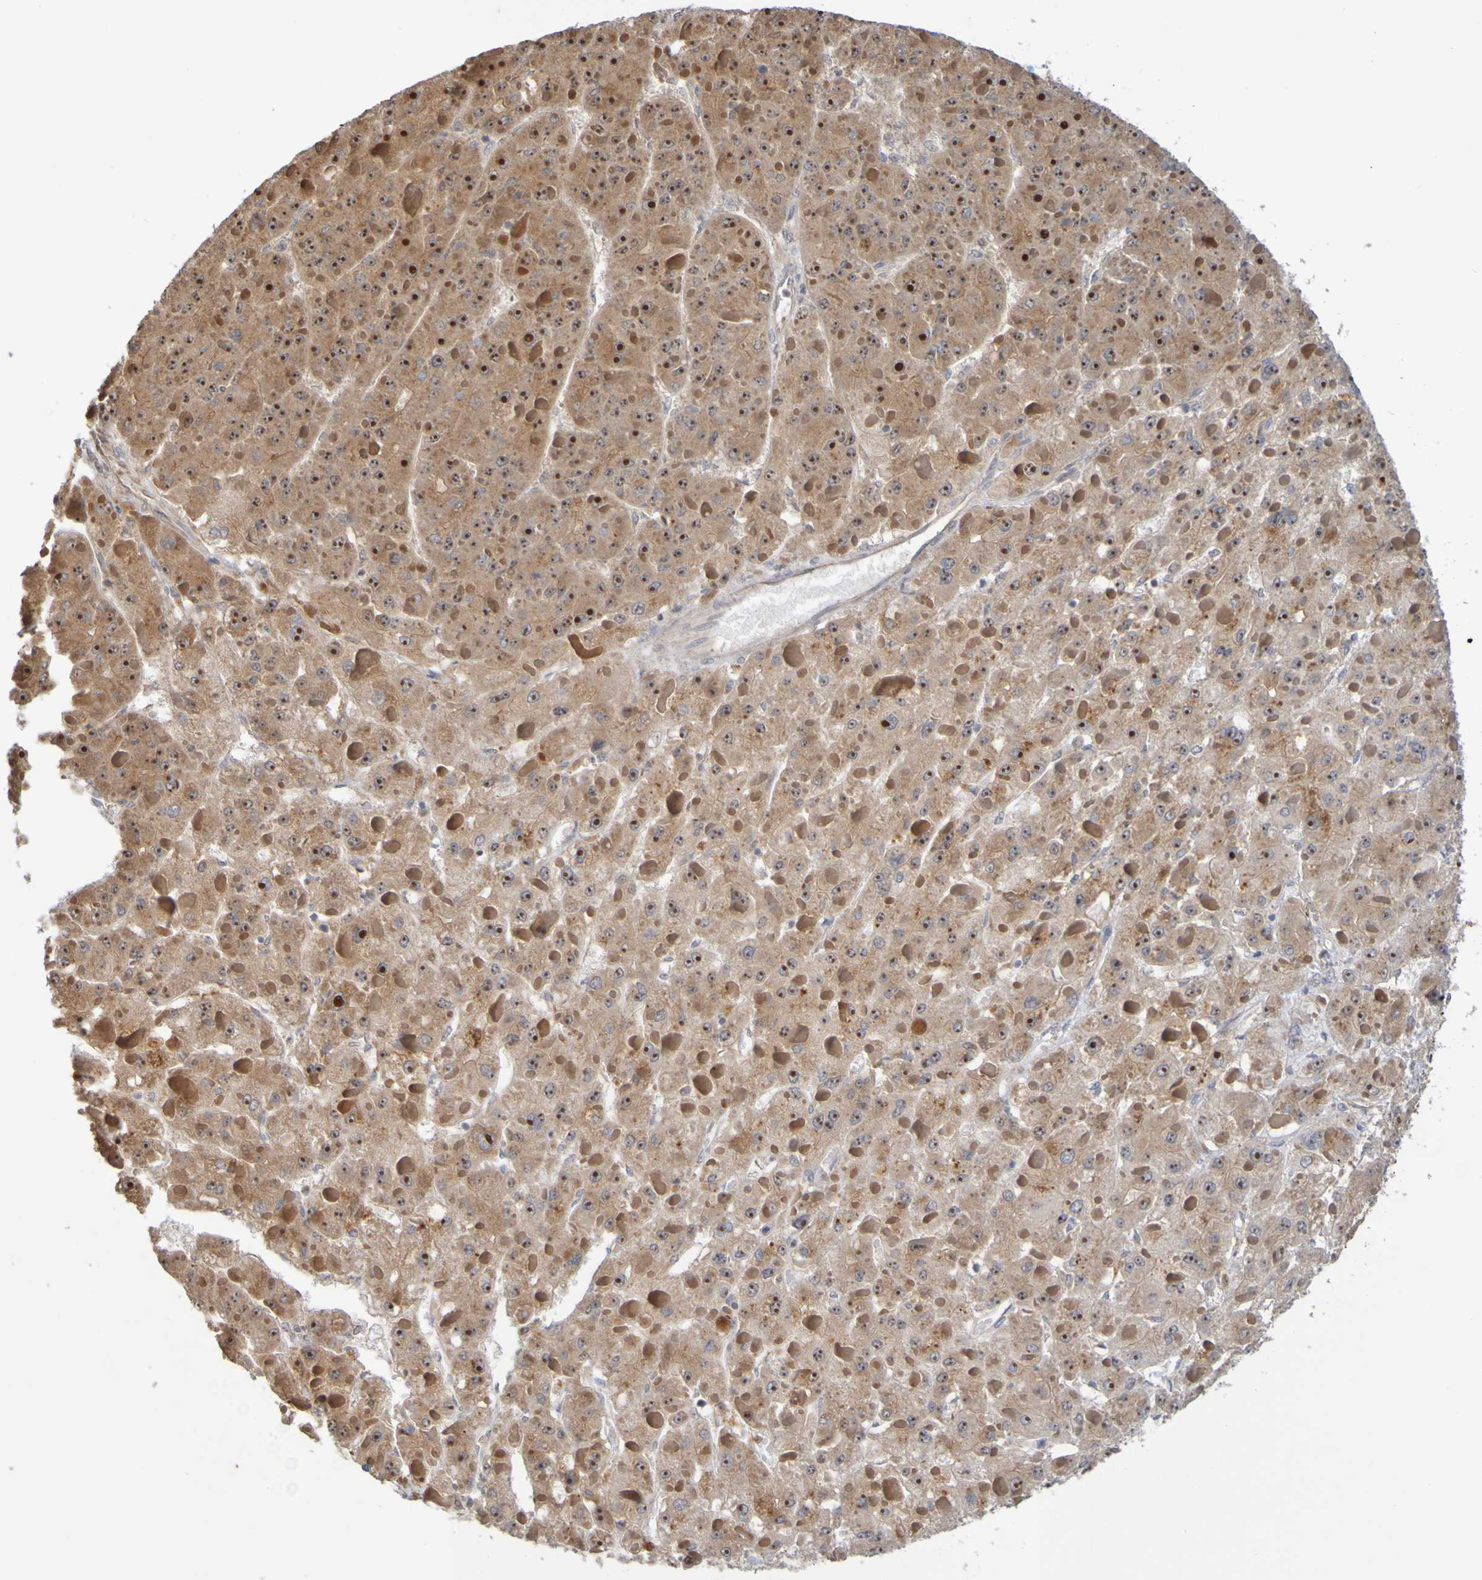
{"staining": {"intensity": "strong", "quantity": ">75%", "location": "cytoplasmic/membranous,nuclear"}, "tissue": "liver cancer", "cell_type": "Tumor cells", "image_type": "cancer", "snomed": [{"axis": "morphology", "description": "Carcinoma, Hepatocellular, NOS"}, {"axis": "topography", "description": "Liver"}], "caption": "Immunohistochemical staining of liver cancer (hepatocellular carcinoma) demonstrates strong cytoplasmic/membranous and nuclear protein expression in about >75% of tumor cells. The staining was performed using DAB (3,3'-diaminobenzidine), with brown indicating positive protein expression. Nuclei are stained blue with hematoxylin.", "gene": "TMBIM1", "patient": {"sex": "female", "age": 73}}